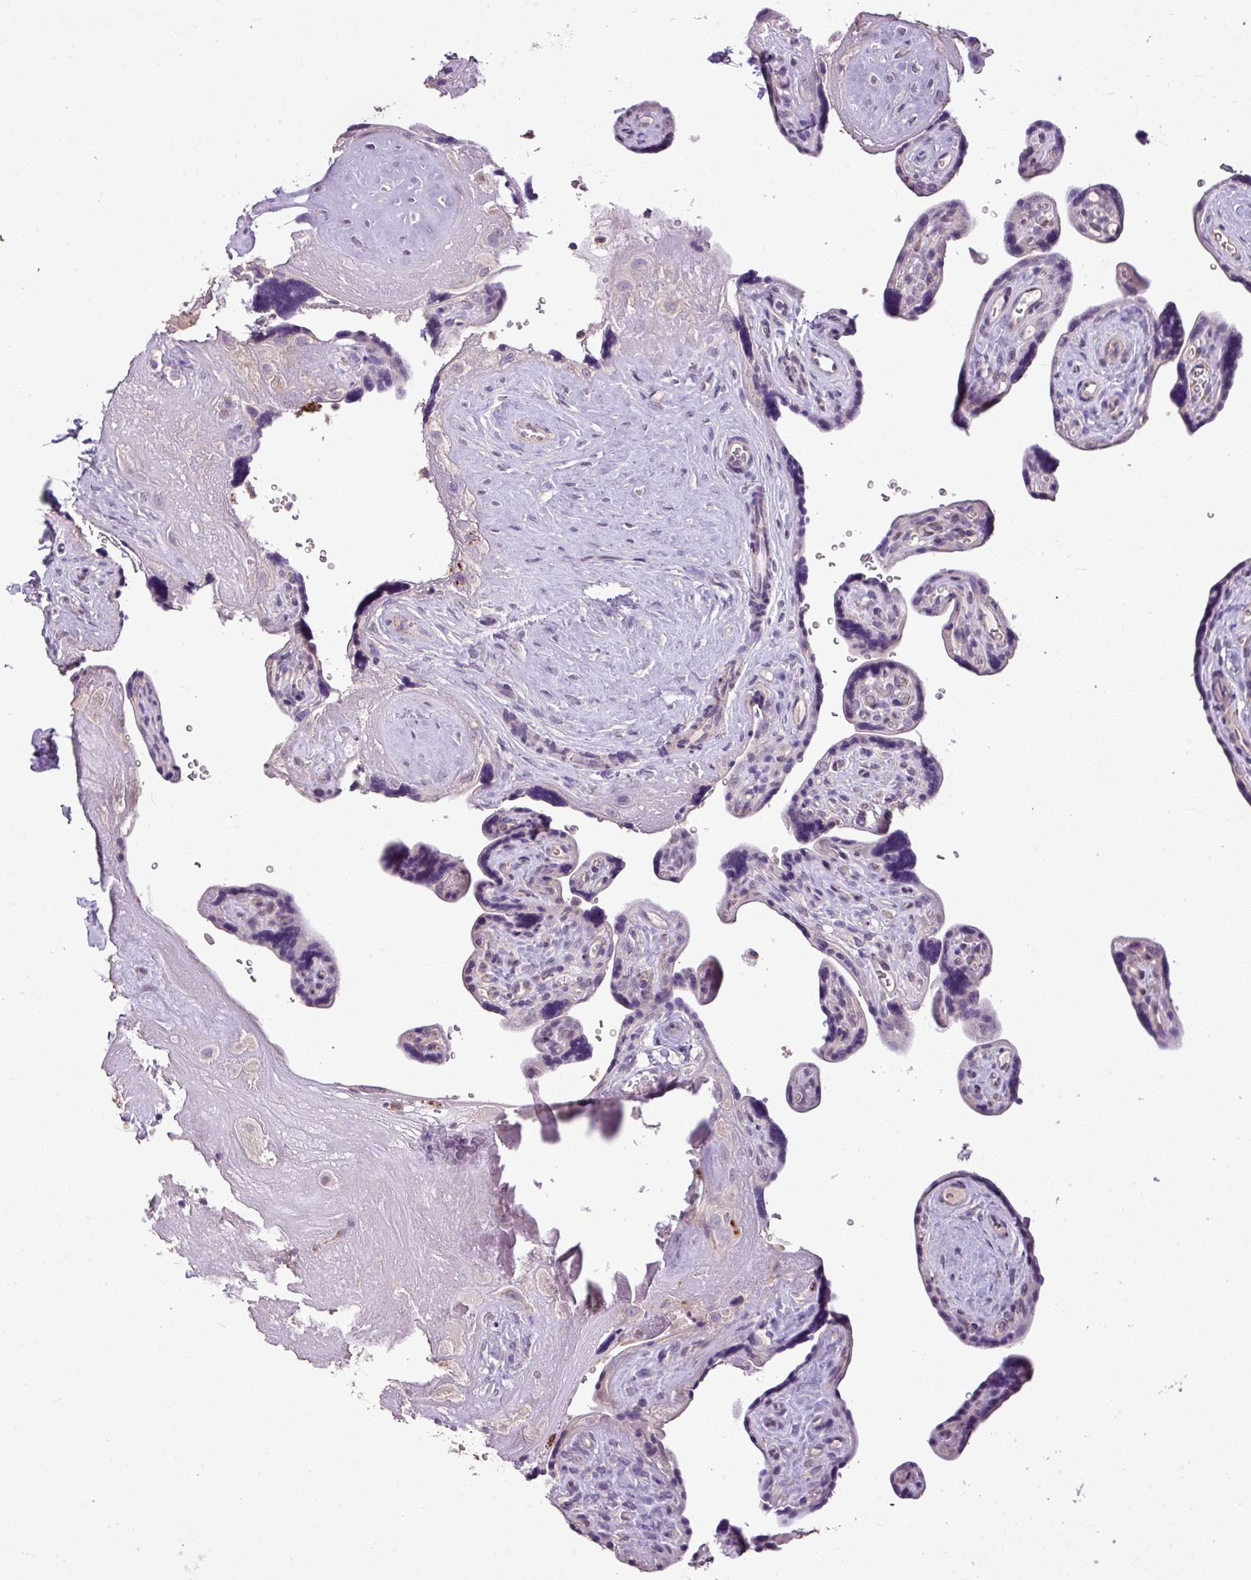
{"staining": {"intensity": "negative", "quantity": "none", "location": "none"}, "tissue": "placenta", "cell_type": "Decidual cells", "image_type": "normal", "snomed": [{"axis": "morphology", "description": "Normal tissue, NOS"}, {"axis": "topography", "description": "Placenta"}], "caption": "The photomicrograph displays no significant positivity in decidual cells of placenta.", "gene": "ALDH2", "patient": {"sex": "female", "age": 39}}